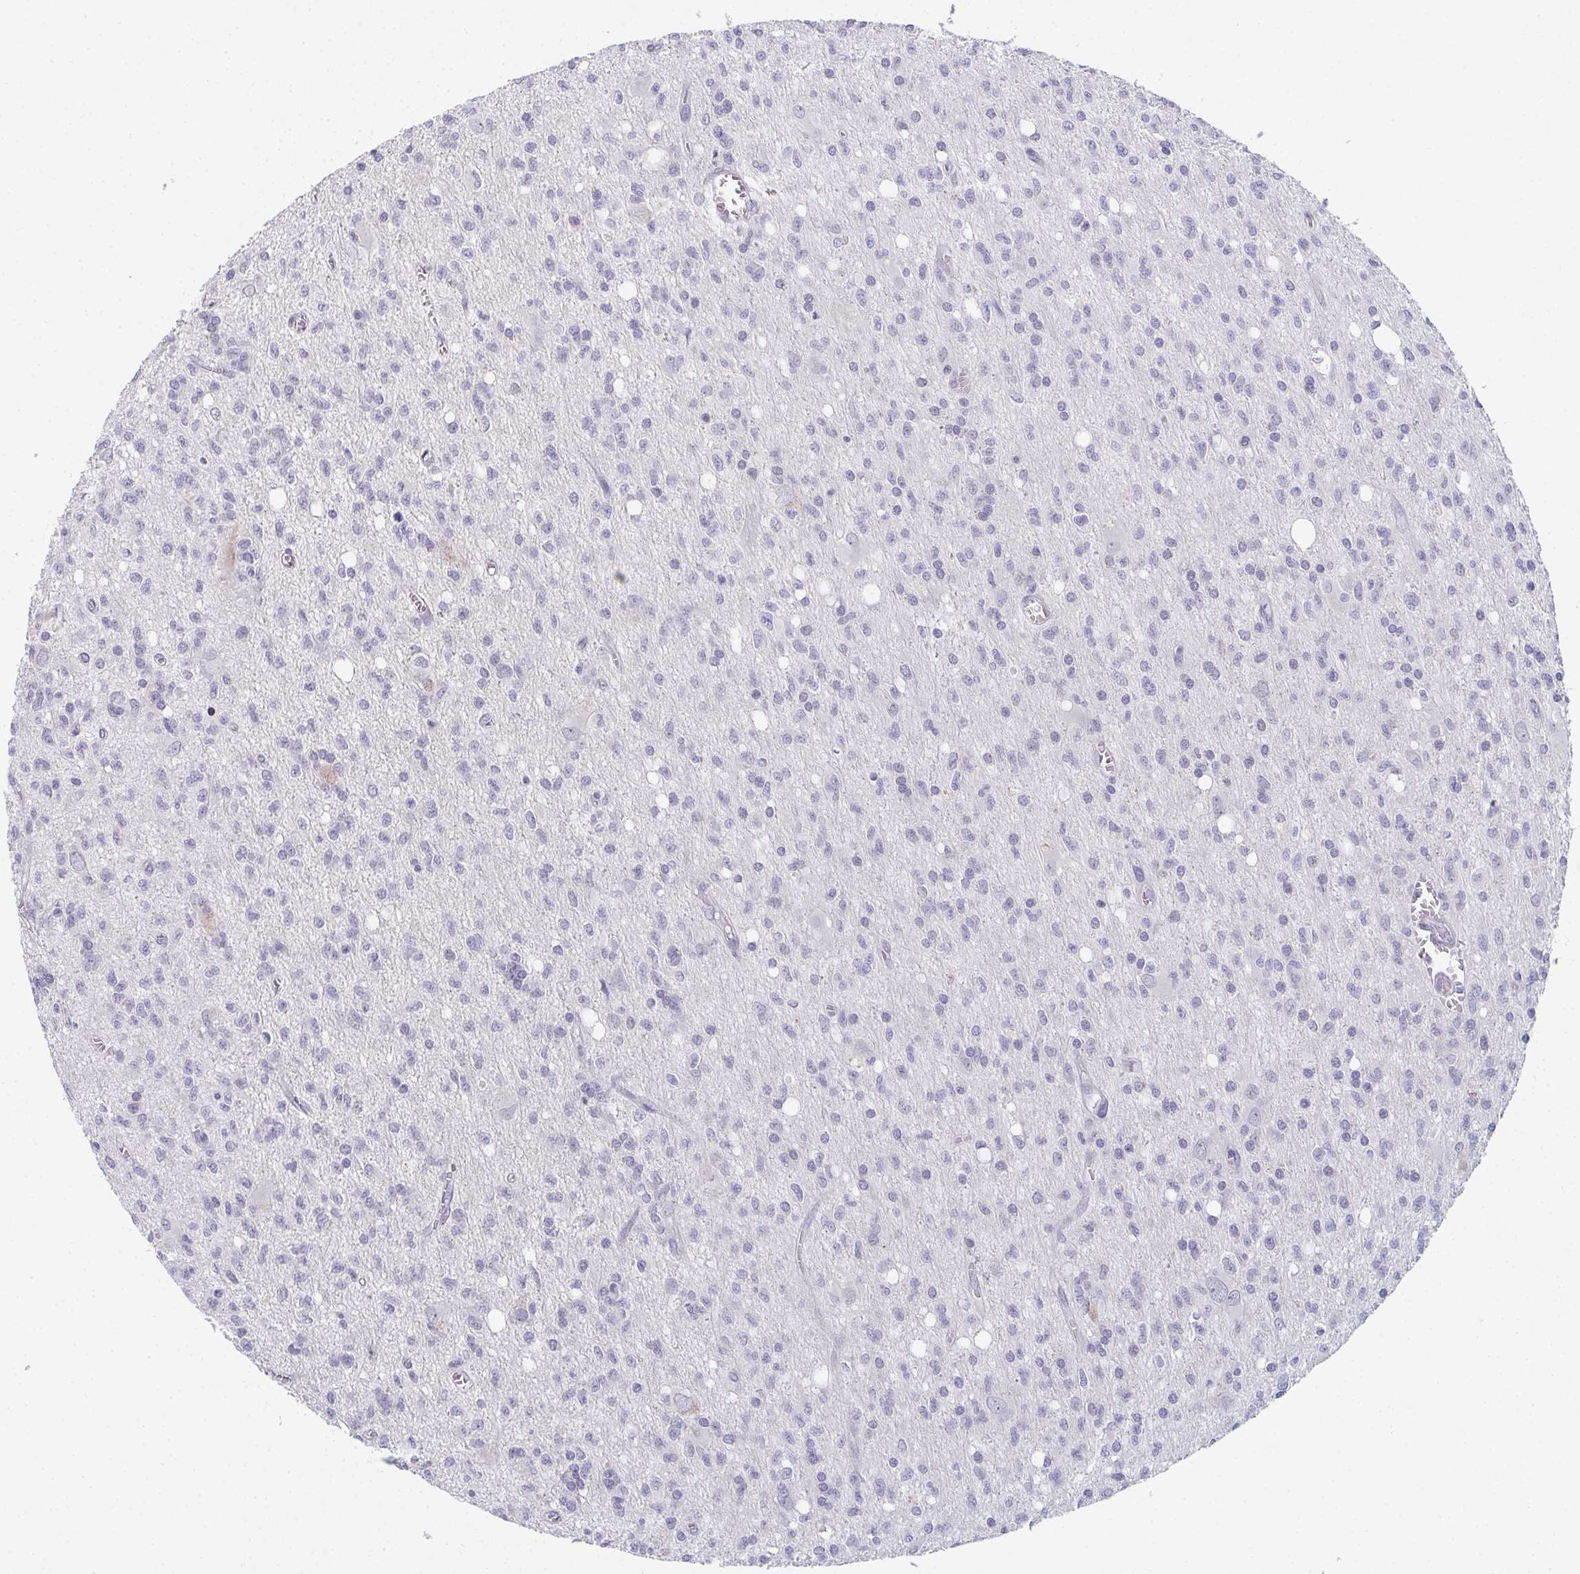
{"staining": {"intensity": "negative", "quantity": "none", "location": "none"}, "tissue": "glioma", "cell_type": "Tumor cells", "image_type": "cancer", "snomed": [{"axis": "morphology", "description": "Glioma, malignant, Low grade"}, {"axis": "topography", "description": "Brain"}], "caption": "IHC micrograph of neoplastic tissue: malignant low-grade glioma stained with DAB (3,3'-diaminobenzidine) shows no significant protein staining in tumor cells.", "gene": "PYCR3", "patient": {"sex": "male", "age": 64}}